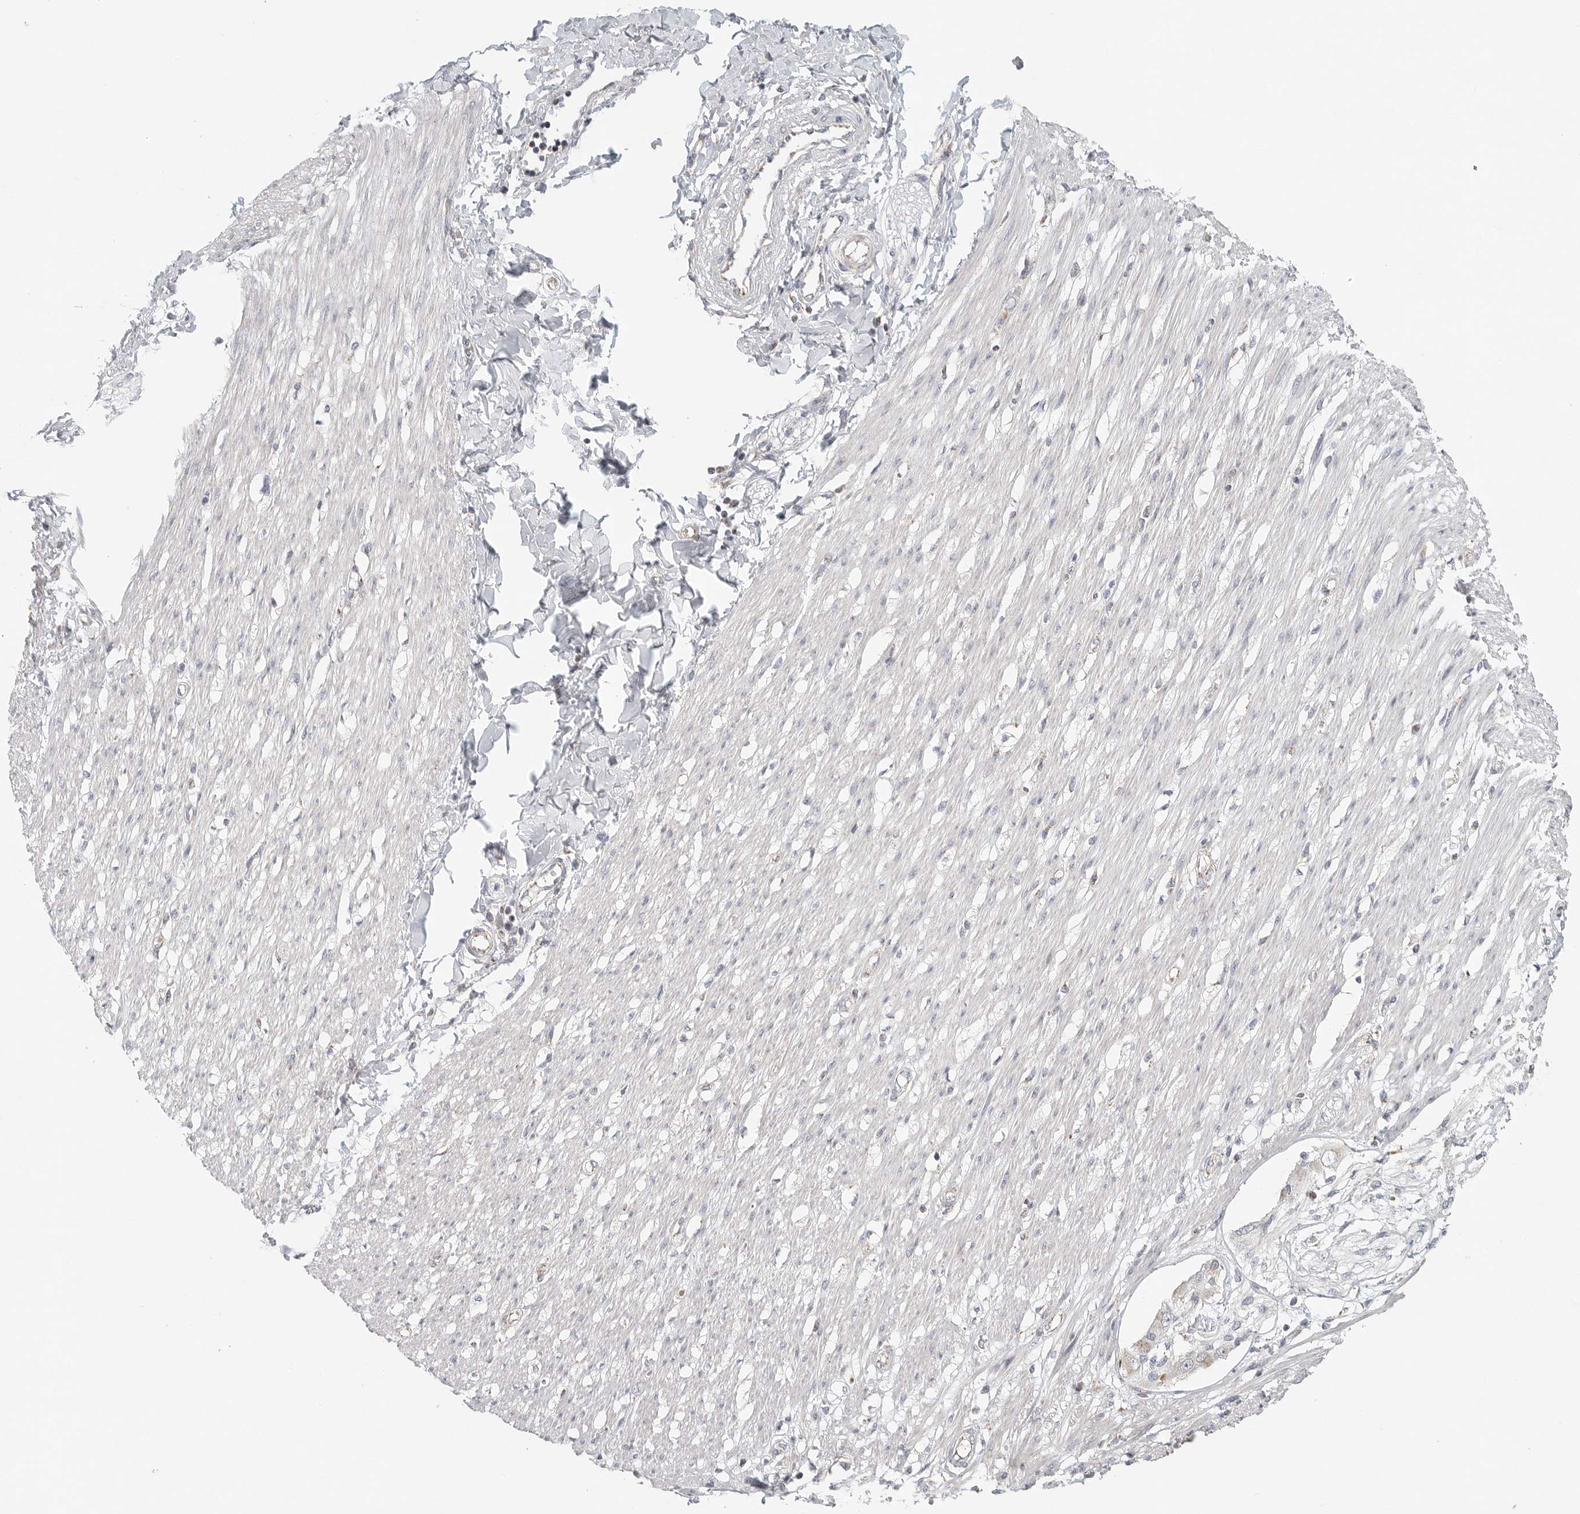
{"staining": {"intensity": "moderate", "quantity": "<25%", "location": "cytoplasmic/membranous"}, "tissue": "smooth muscle", "cell_type": "Smooth muscle cells", "image_type": "normal", "snomed": [{"axis": "morphology", "description": "Normal tissue, NOS"}, {"axis": "morphology", "description": "Adenocarcinoma, NOS"}, {"axis": "topography", "description": "Colon"}, {"axis": "topography", "description": "Peripheral nerve tissue"}], "caption": "Smooth muscle cells reveal low levels of moderate cytoplasmic/membranous positivity in about <25% of cells in benign human smooth muscle. (brown staining indicates protein expression, while blue staining denotes nuclei).", "gene": "SLC25A26", "patient": {"sex": "male", "age": 14}}